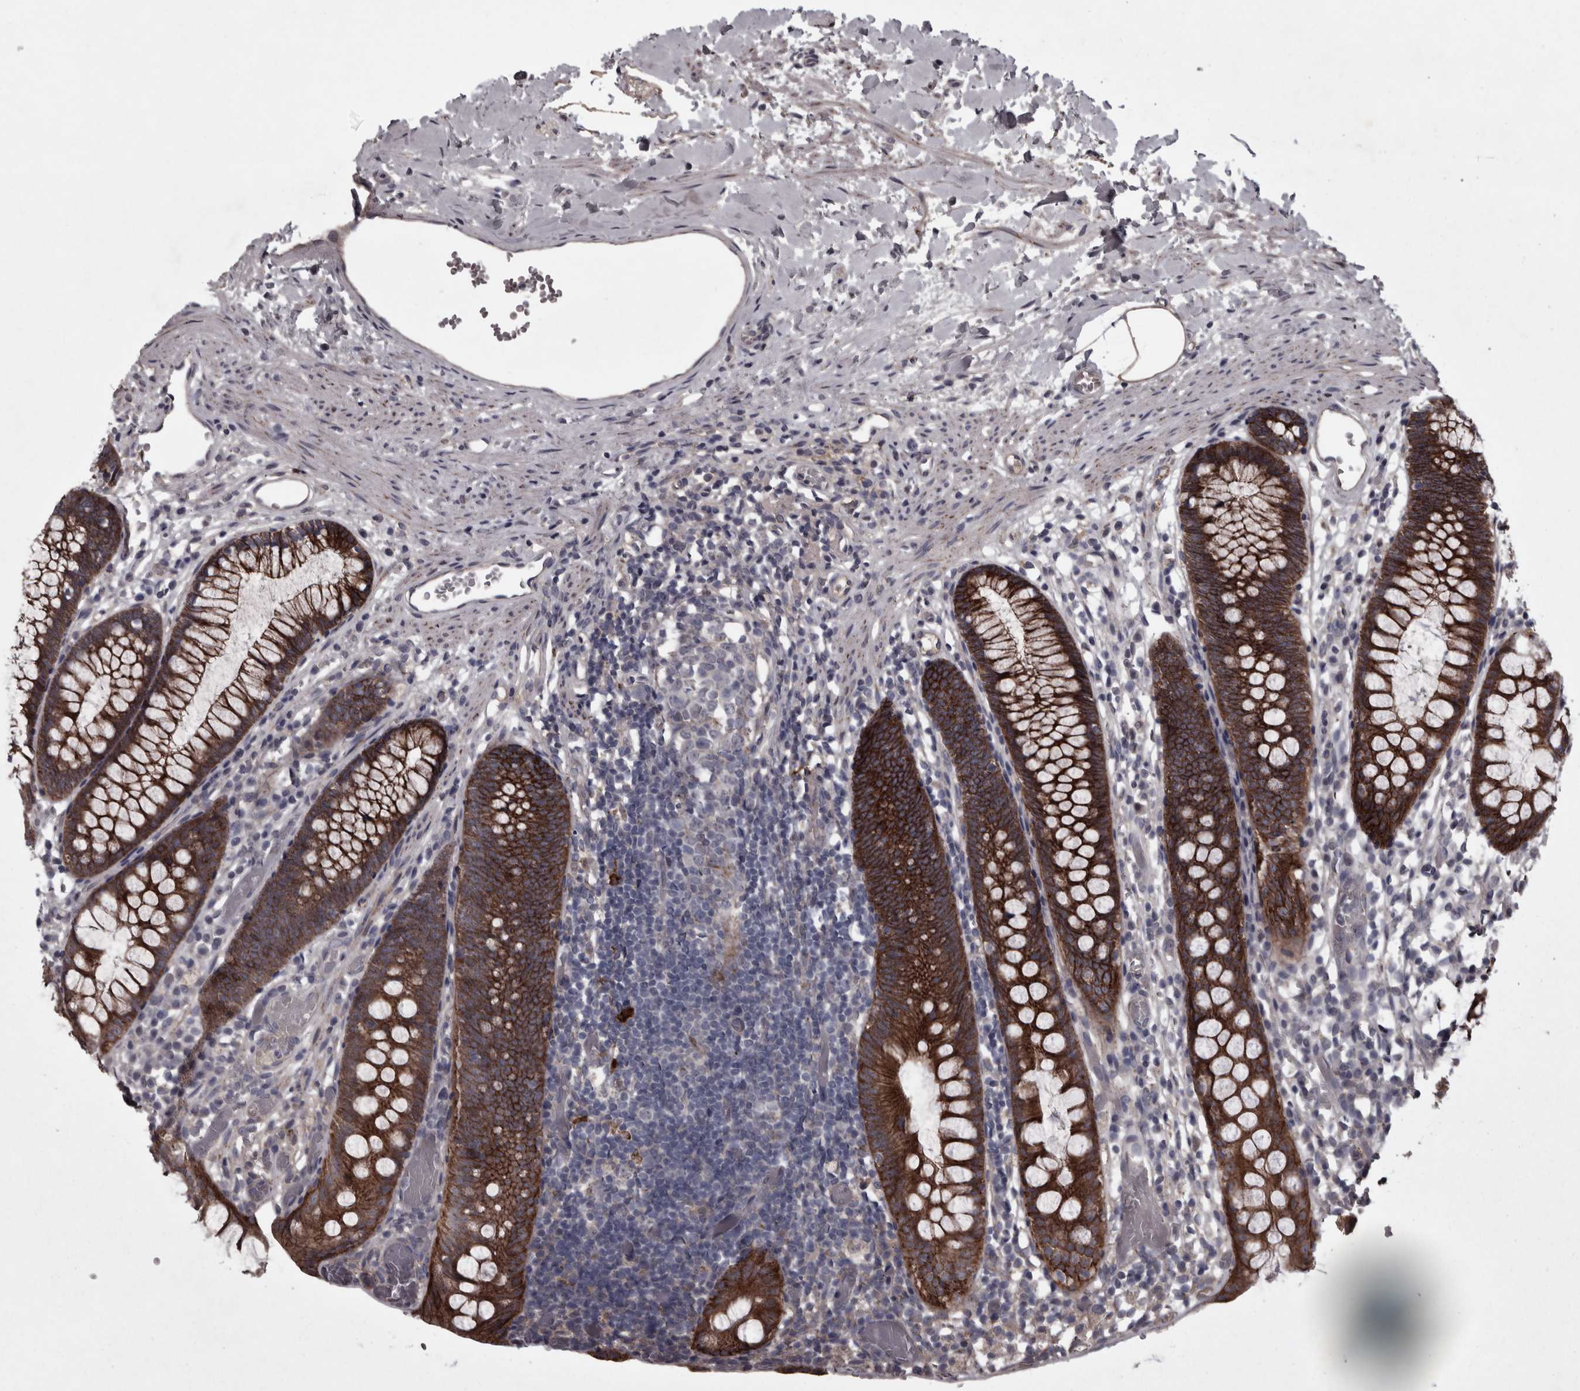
{"staining": {"intensity": "weak", "quantity": "25%-75%", "location": "cytoplasmic/membranous"}, "tissue": "colon", "cell_type": "Endothelial cells", "image_type": "normal", "snomed": [{"axis": "morphology", "description": "Normal tissue, NOS"}, {"axis": "topography", "description": "Colon"}], "caption": "This image exhibits IHC staining of normal human colon, with low weak cytoplasmic/membranous staining in approximately 25%-75% of endothelial cells.", "gene": "PCDH17", "patient": {"sex": "male", "age": 14}}